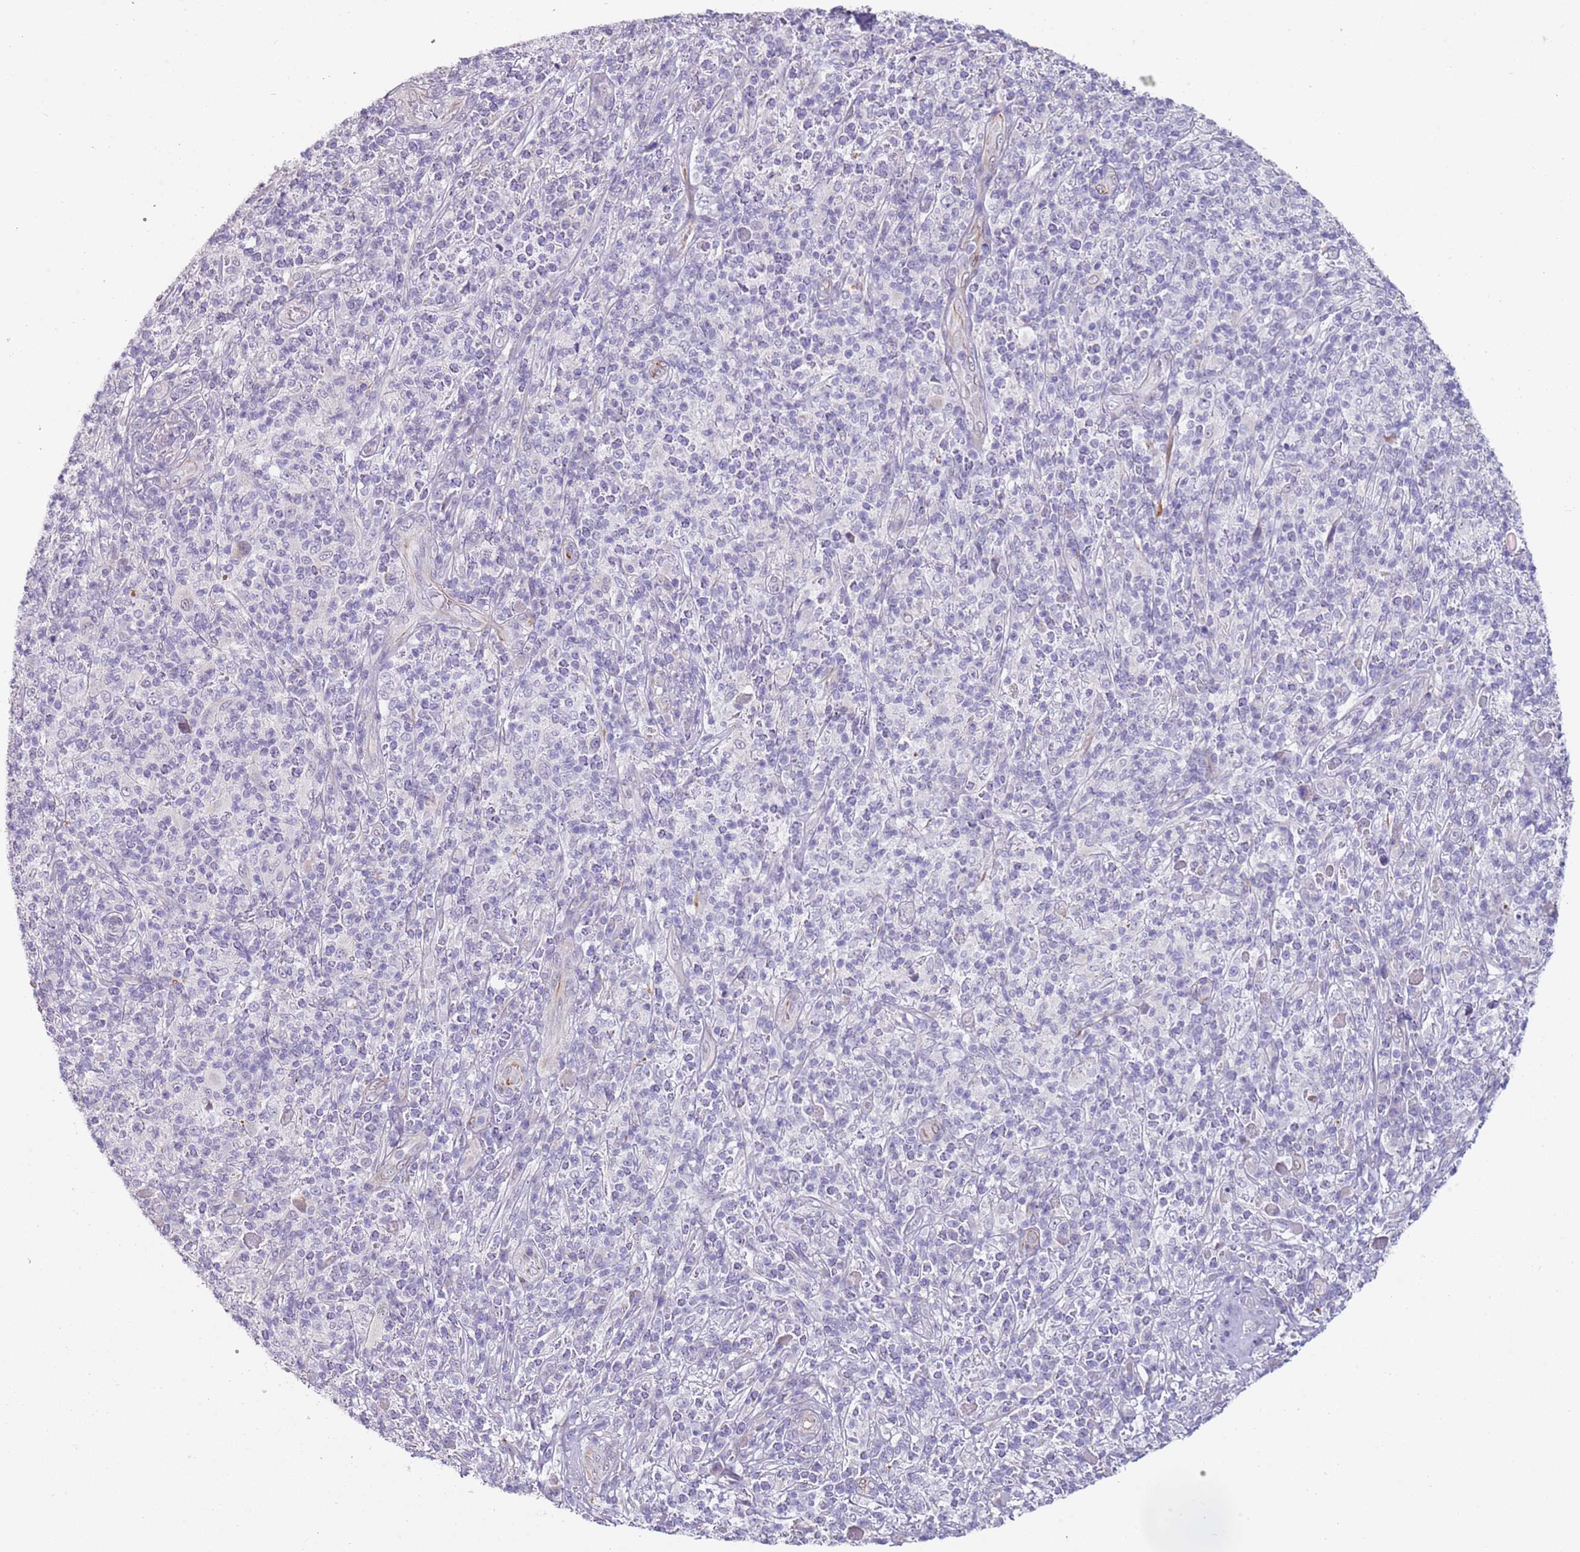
{"staining": {"intensity": "negative", "quantity": "none", "location": "none"}, "tissue": "melanoma", "cell_type": "Tumor cells", "image_type": "cancer", "snomed": [{"axis": "morphology", "description": "Malignant melanoma, NOS"}, {"axis": "topography", "description": "Skin"}], "caption": "An image of melanoma stained for a protein displays no brown staining in tumor cells.", "gene": "NBPF3", "patient": {"sex": "male", "age": 66}}